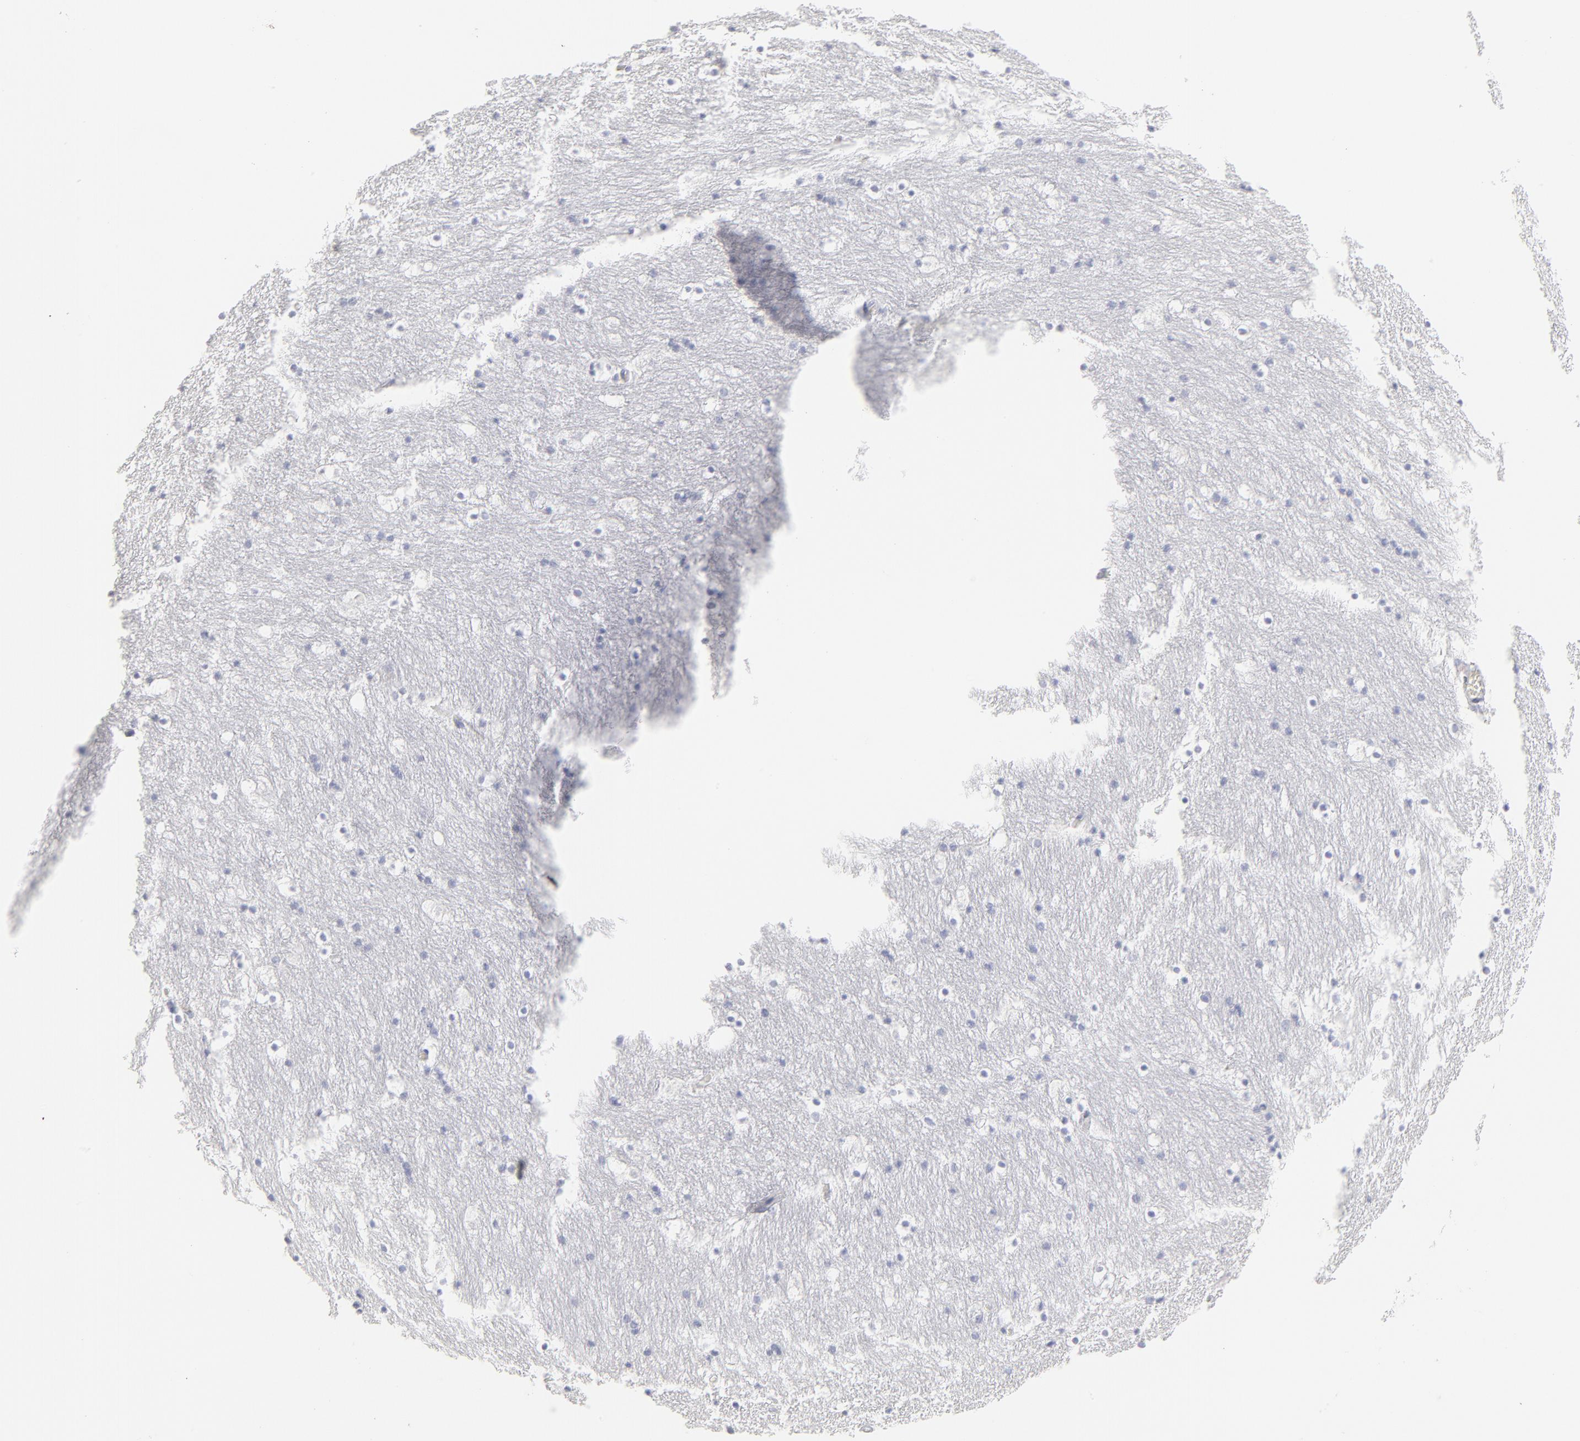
{"staining": {"intensity": "negative", "quantity": "none", "location": "none"}, "tissue": "caudate", "cell_type": "Glial cells", "image_type": "normal", "snomed": [{"axis": "morphology", "description": "Normal tissue, NOS"}, {"axis": "topography", "description": "Lateral ventricle wall"}], "caption": "Immunohistochemistry (IHC) of unremarkable human caudate exhibits no expression in glial cells.", "gene": "ELF3", "patient": {"sex": "male", "age": 45}}